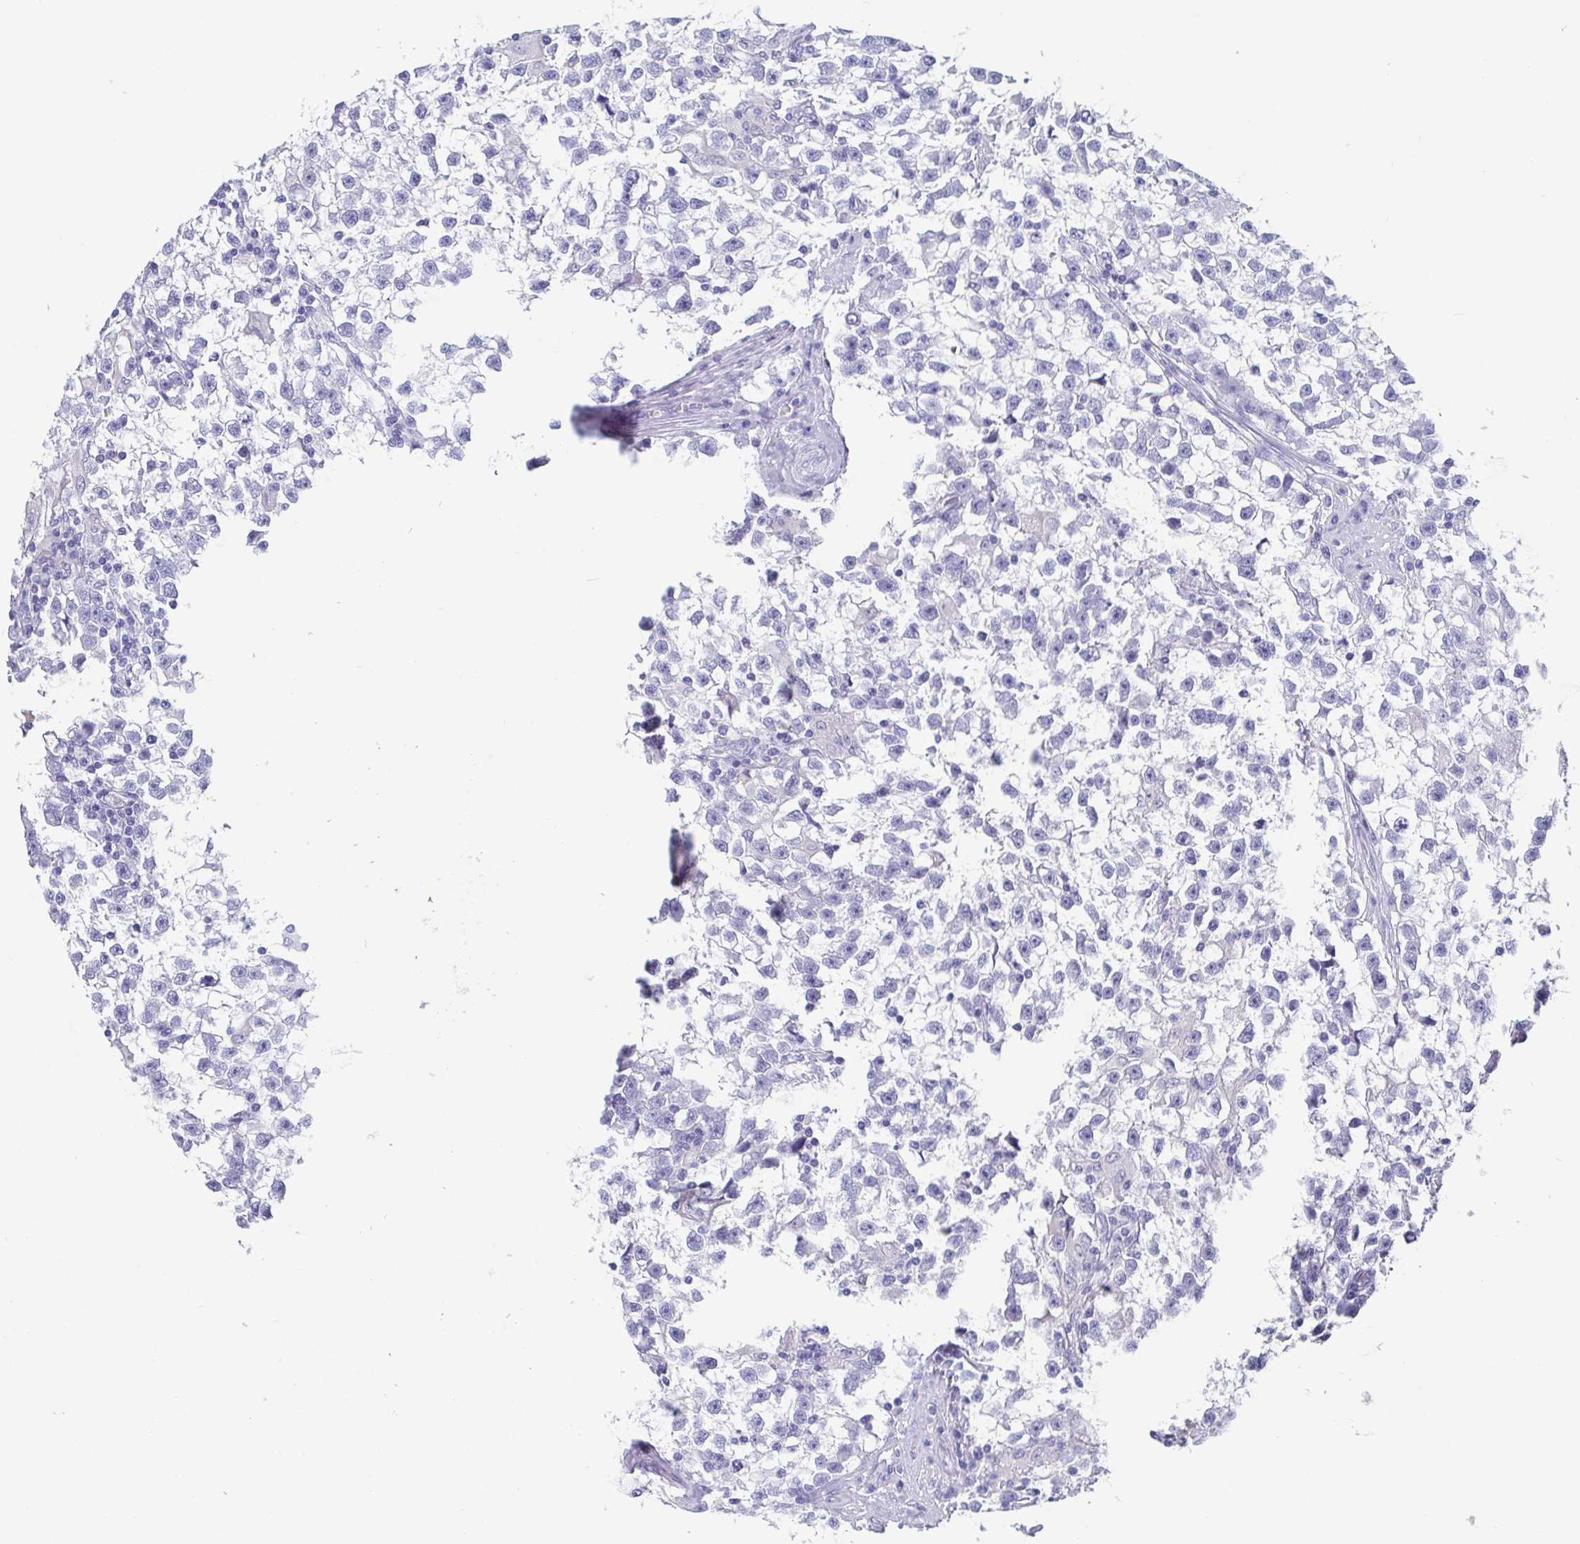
{"staining": {"intensity": "negative", "quantity": "none", "location": "none"}, "tissue": "testis cancer", "cell_type": "Tumor cells", "image_type": "cancer", "snomed": [{"axis": "morphology", "description": "Seminoma, NOS"}, {"axis": "topography", "description": "Testis"}], "caption": "Human testis seminoma stained for a protein using IHC reveals no expression in tumor cells.", "gene": "SCGN", "patient": {"sex": "male", "age": 31}}